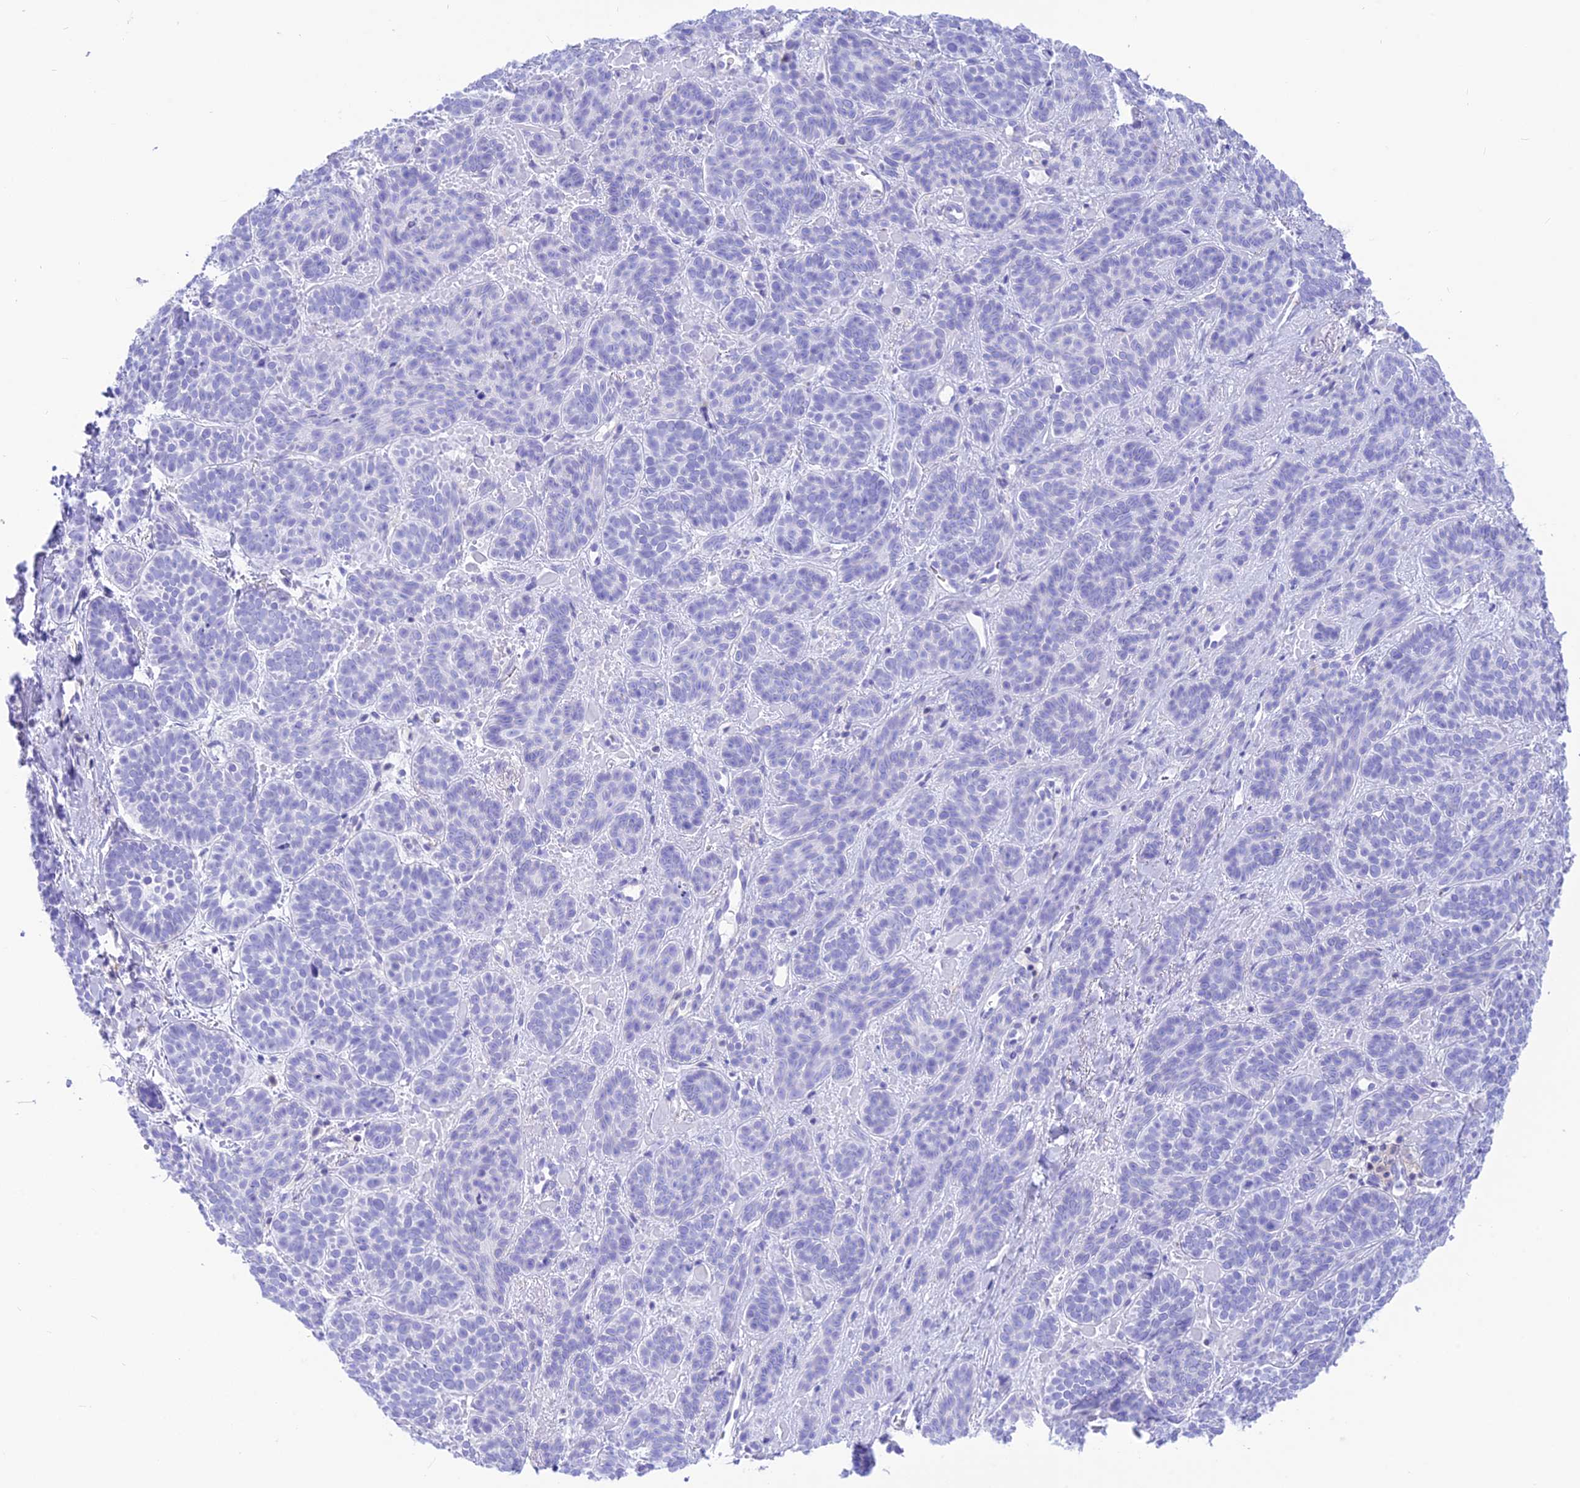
{"staining": {"intensity": "negative", "quantity": "none", "location": "none"}, "tissue": "skin cancer", "cell_type": "Tumor cells", "image_type": "cancer", "snomed": [{"axis": "morphology", "description": "Basal cell carcinoma"}, {"axis": "topography", "description": "Skin"}], "caption": "This micrograph is of basal cell carcinoma (skin) stained with immunohistochemistry to label a protein in brown with the nuclei are counter-stained blue. There is no staining in tumor cells. Brightfield microscopy of immunohistochemistry (IHC) stained with DAB (3,3'-diaminobenzidine) (brown) and hematoxylin (blue), captured at high magnification.", "gene": "GLYATL1", "patient": {"sex": "male", "age": 85}}